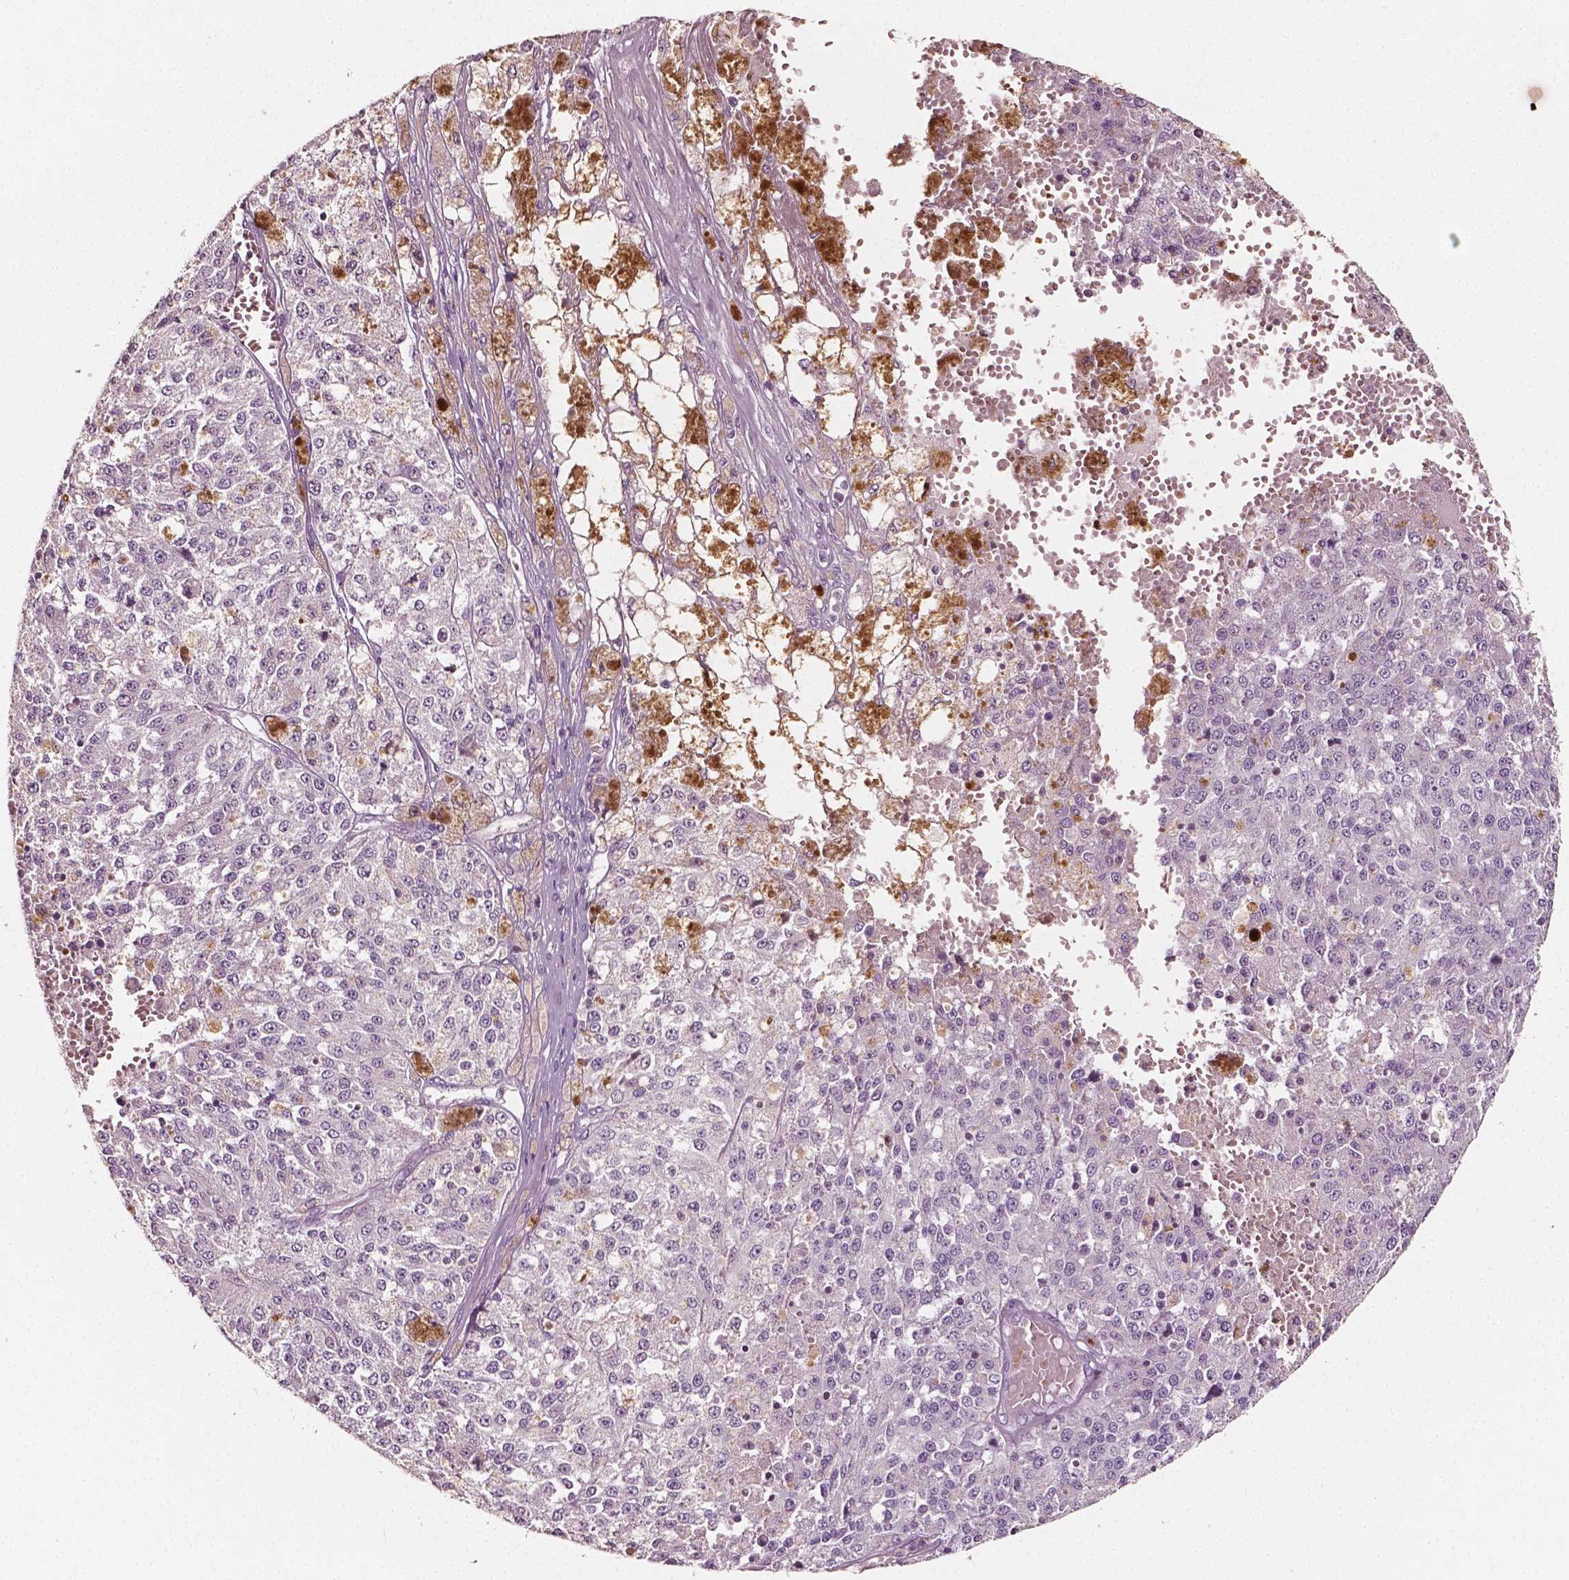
{"staining": {"intensity": "negative", "quantity": "none", "location": "none"}, "tissue": "melanoma", "cell_type": "Tumor cells", "image_type": "cancer", "snomed": [{"axis": "morphology", "description": "Malignant melanoma, Metastatic site"}, {"axis": "topography", "description": "Lymph node"}], "caption": "Immunohistochemistry (IHC) micrograph of neoplastic tissue: malignant melanoma (metastatic site) stained with DAB (3,3'-diaminobenzidine) displays no significant protein positivity in tumor cells.", "gene": "PLA2R1", "patient": {"sex": "female", "age": 64}}